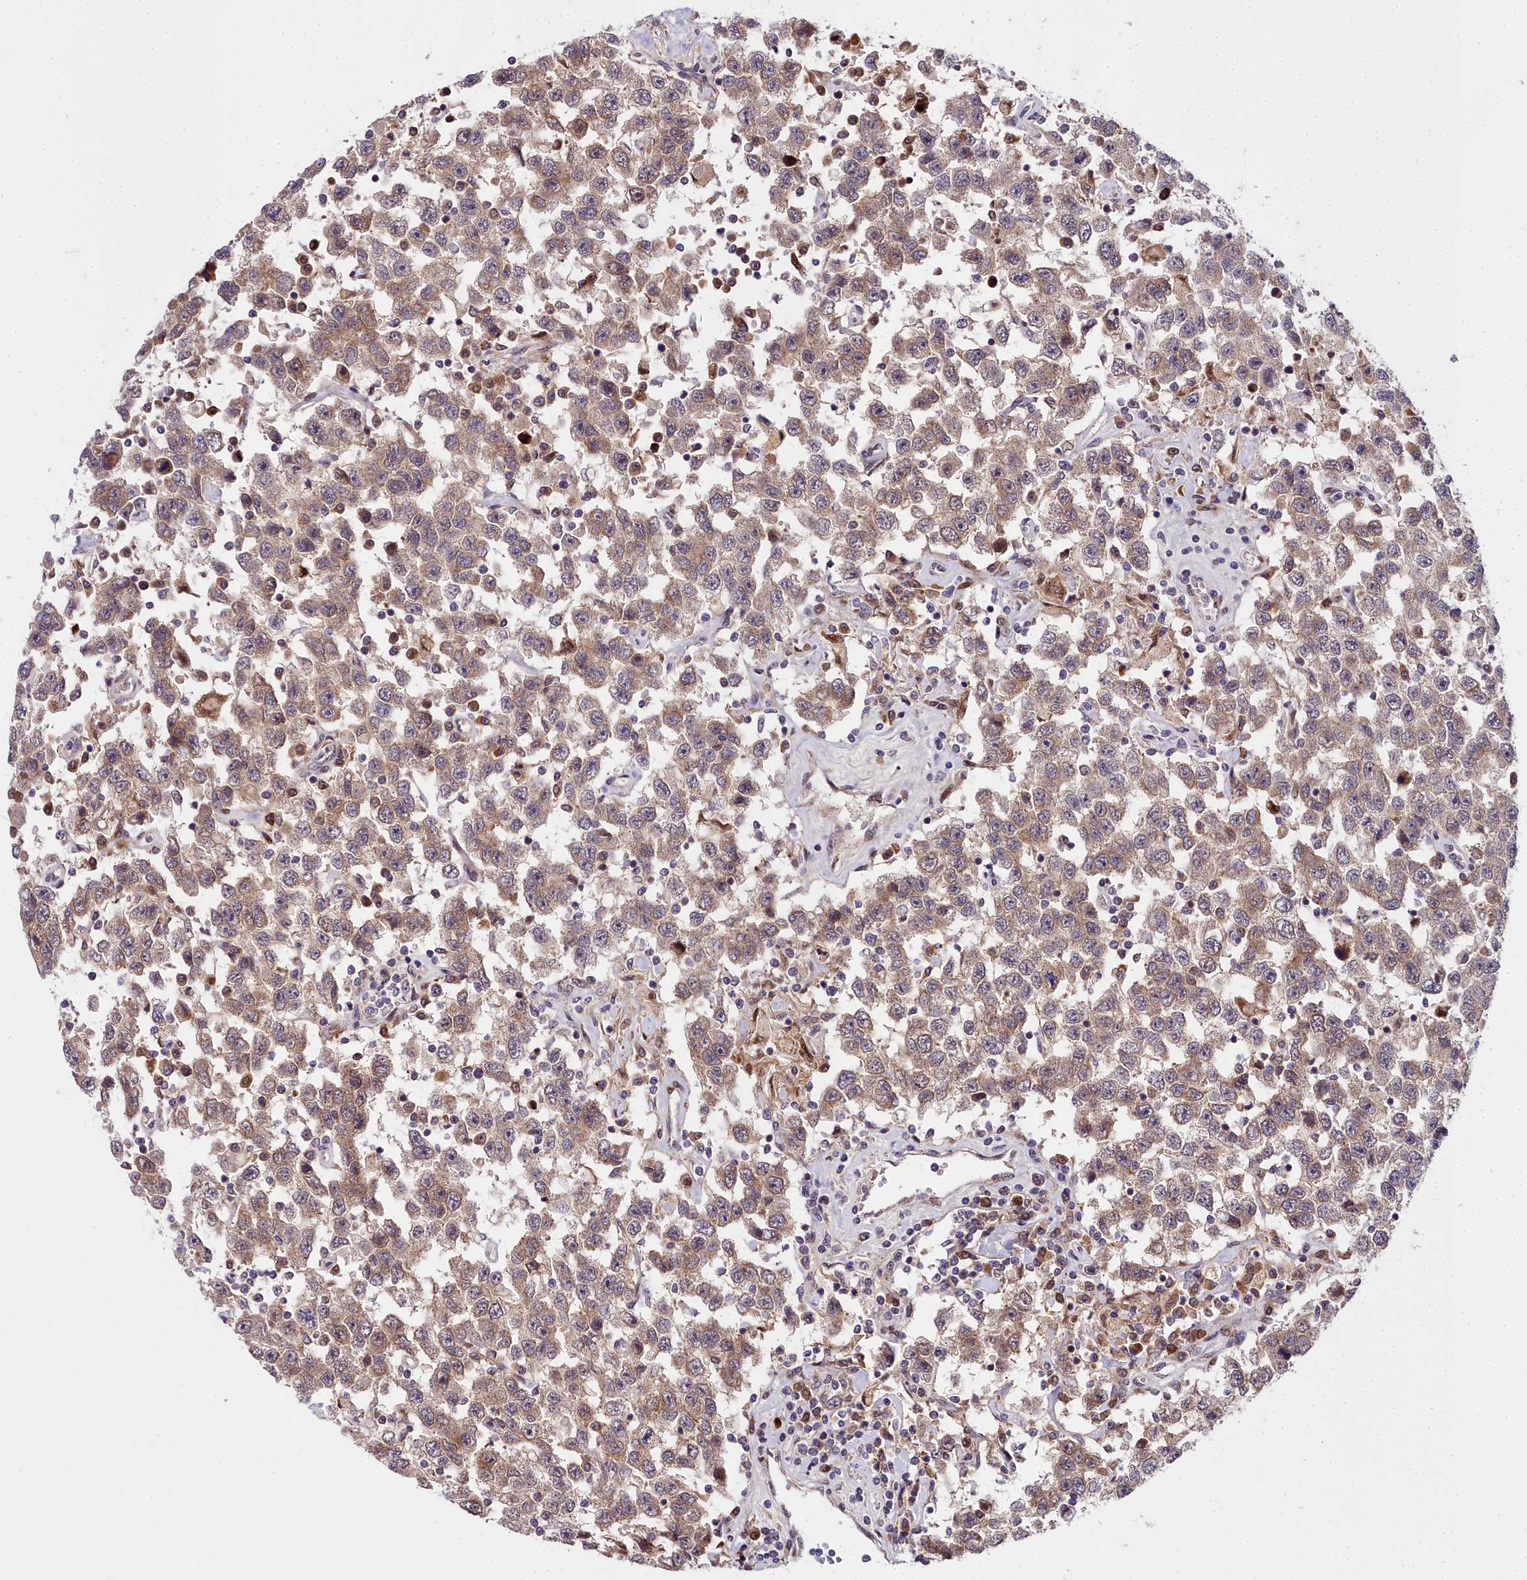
{"staining": {"intensity": "weak", "quantity": ">75%", "location": "cytoplasmic/membranous"}, "tissue": "testis cancer", "cell_type": "Tumor cells", "image_type": "cancer", "snomed": [{"axis": "morphology", "description": "Seminoma, NOS"}, {"axis": "topography", "description": "Testis"}], "caption": "Tumor cells display low levels of weak cytoplasmic/membranous expression in about >75% of cells in human testis cancer (seminoma). Ihc stains the protein of interest in brown and the nuclei are stained blue.", "gene": "MRPS11", "patient": {"sex": "male", "age": 41}}